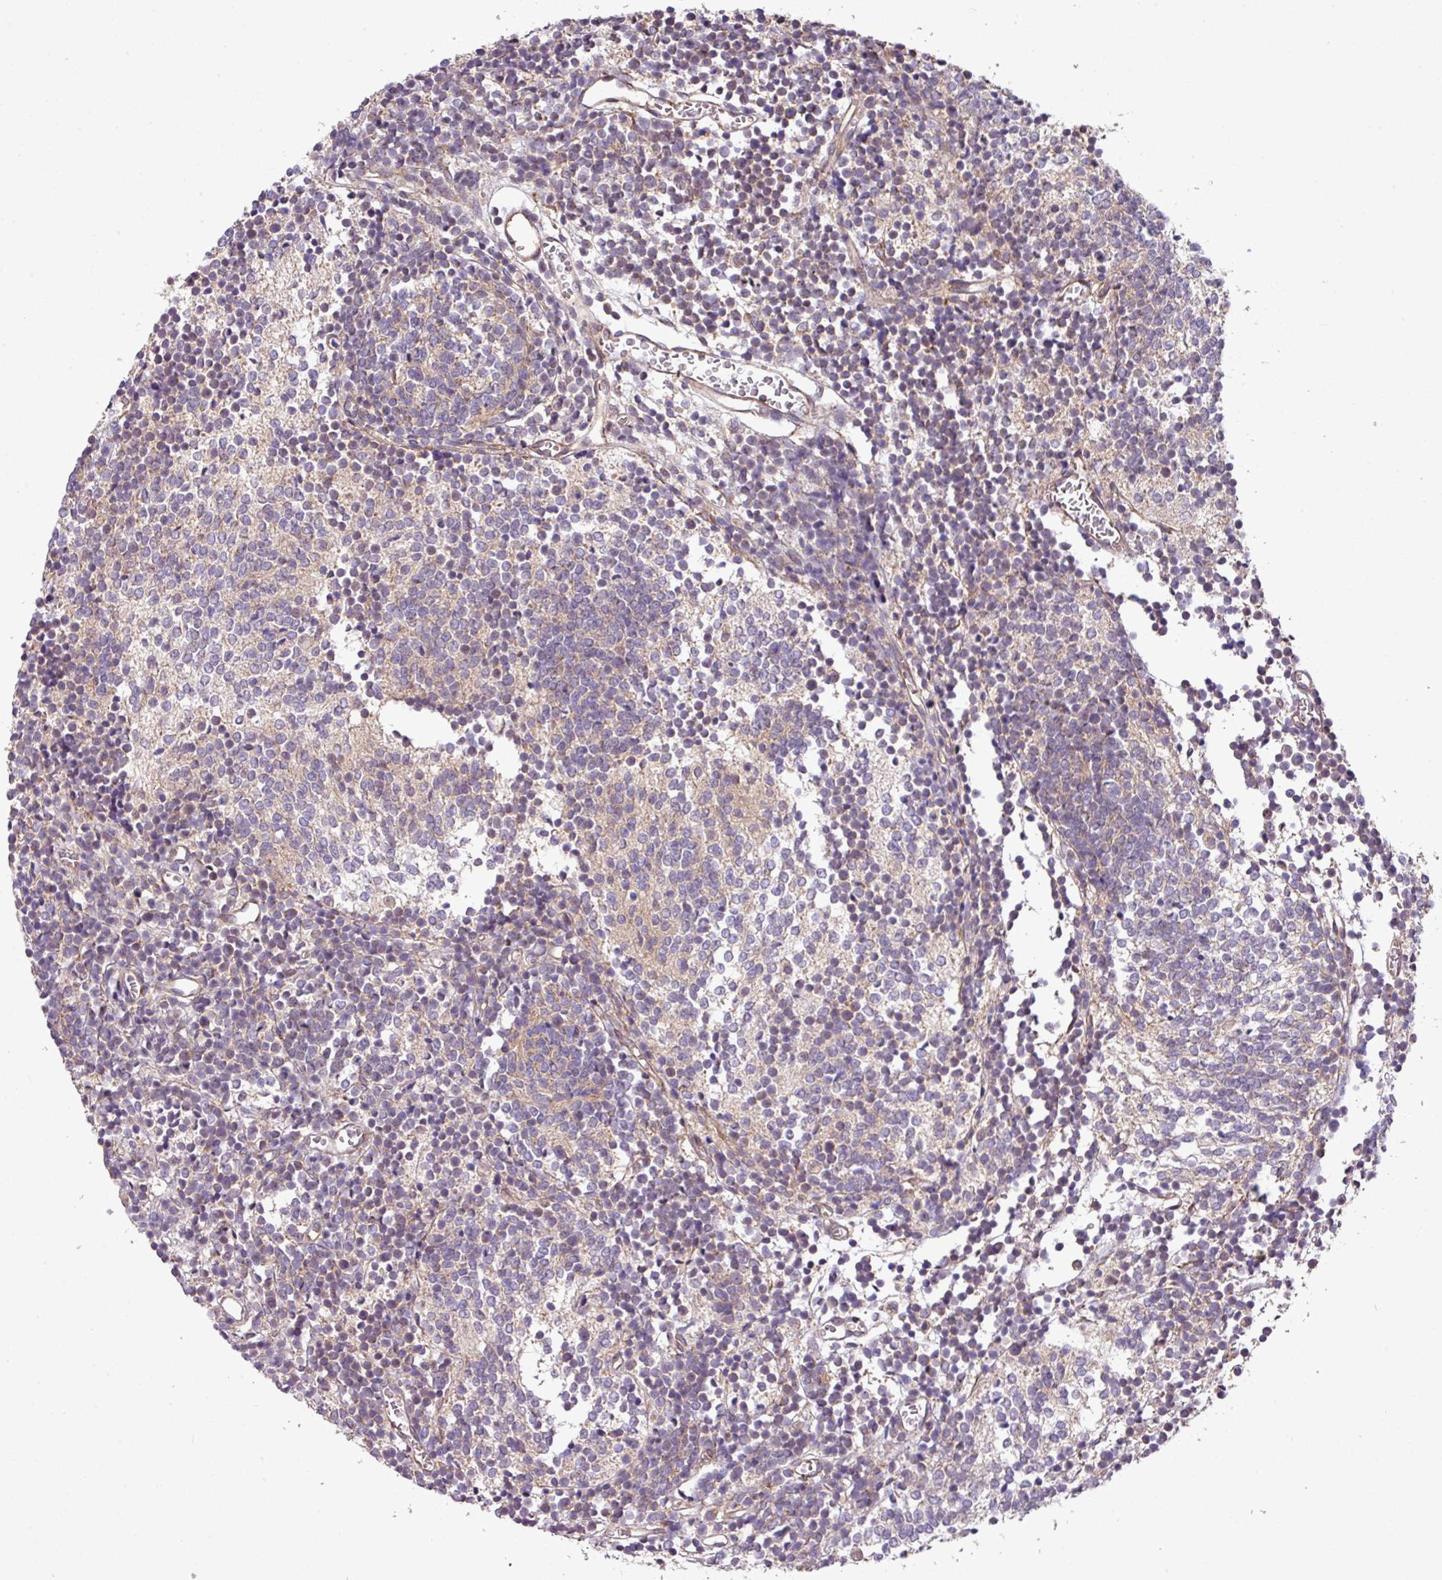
{"staining": {"intensity": "weak", "quantity": "25%-75%", "location": "cytoplasmic/membranous"}, "tissue": "glioma", "cell_type": "Tumor cells", "image_type": "cancer", "snomed": [{"axis": "morphology", "description": "Glioma, malignant, Low grade"}, {"axis": "topography", "description": "Brain"}], "caption": "A micrograph showing weak cytoplasmic/membranous positivity in about 25%-75% of tumor cells in glioma, as visualized by brown immunohistochemical staining.", "gene": "XIAP", "patient": {"sex": "female", "age": 1}}